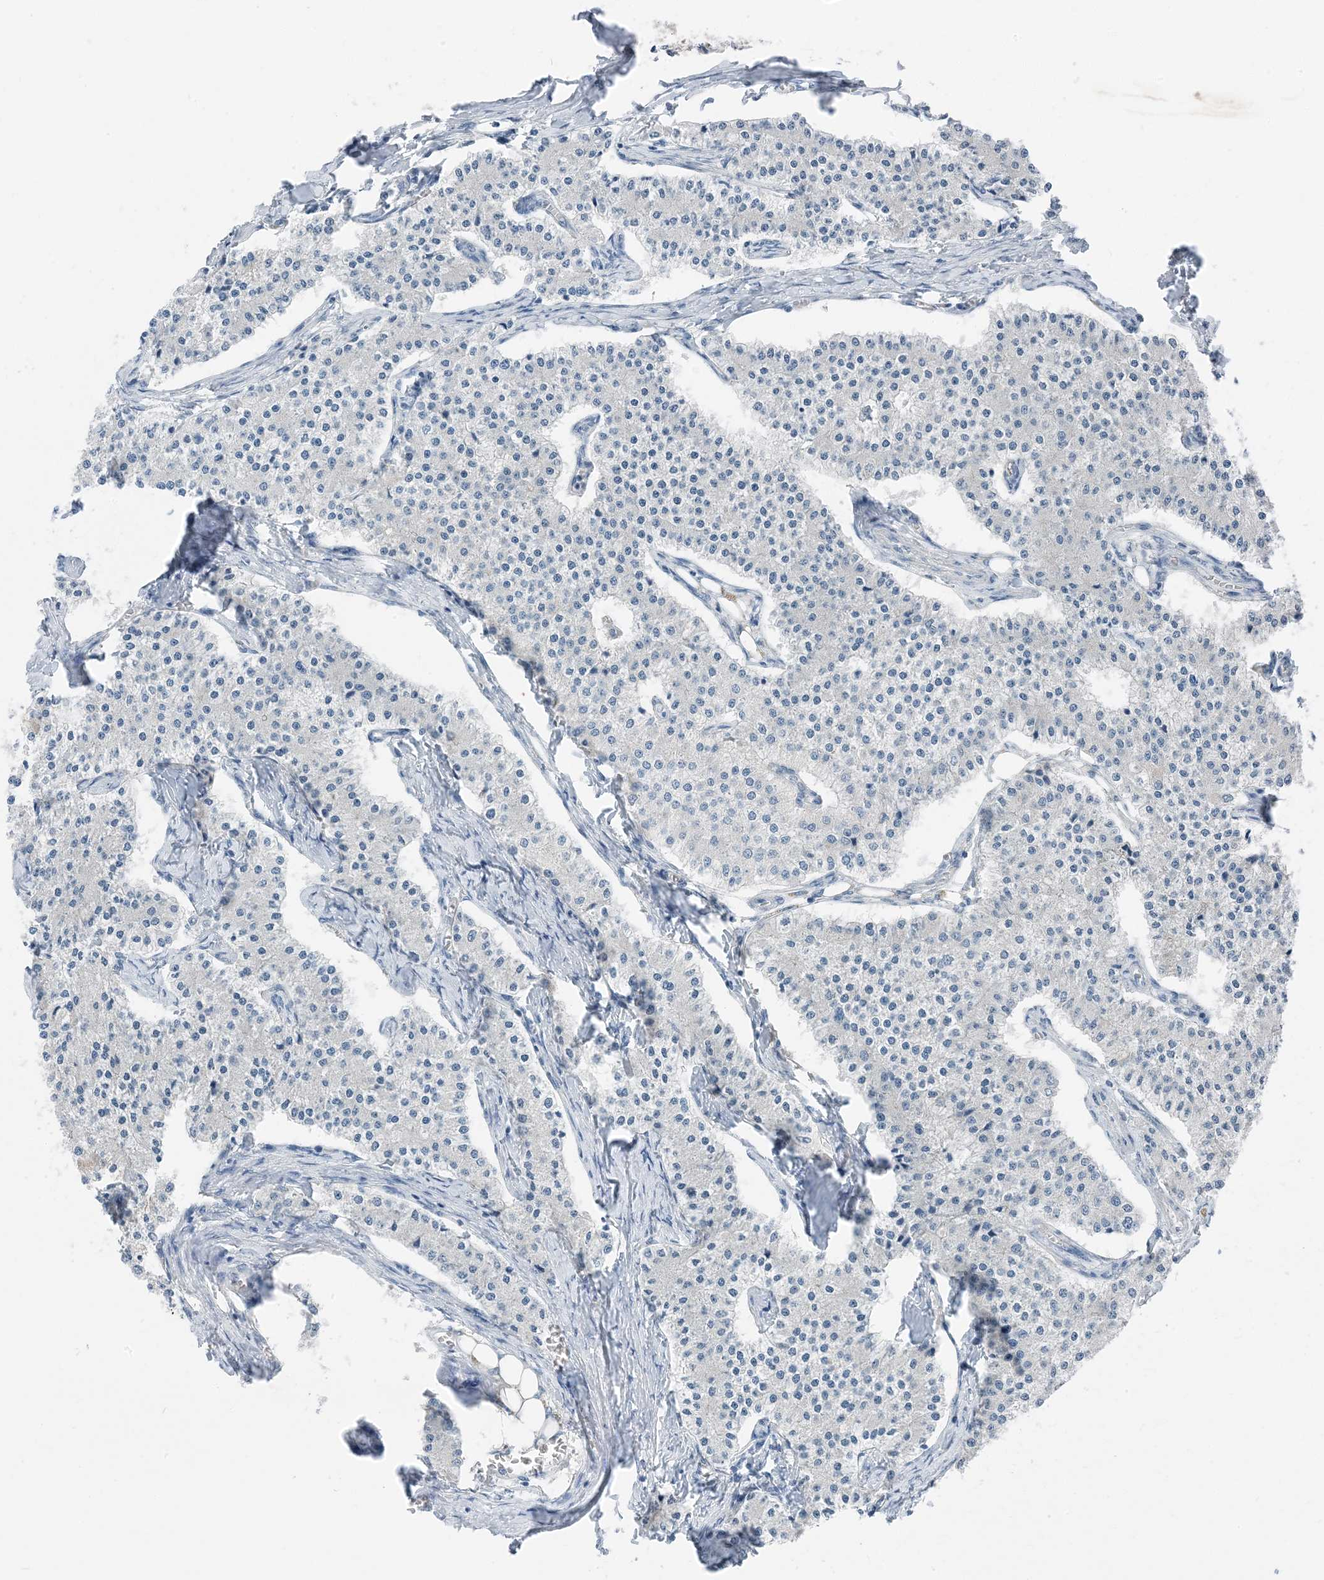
{"staining": {"intensity": "negative", "quantity": "none", "location": "none"}, "tissue": "carcinoid", "cell_type": "Tumor cells", "image_type": "cancer", "snomed": [{"axis": "morphology", "description": "Carcinoid, malignant, NOS"}, {"axis": "topography", "description": "Colon"}], "caption": "There is no significant staining in tumor cells of carcinoid.", "gene": "NCOA7", "patient": {"sex": "female", "age": 52}}